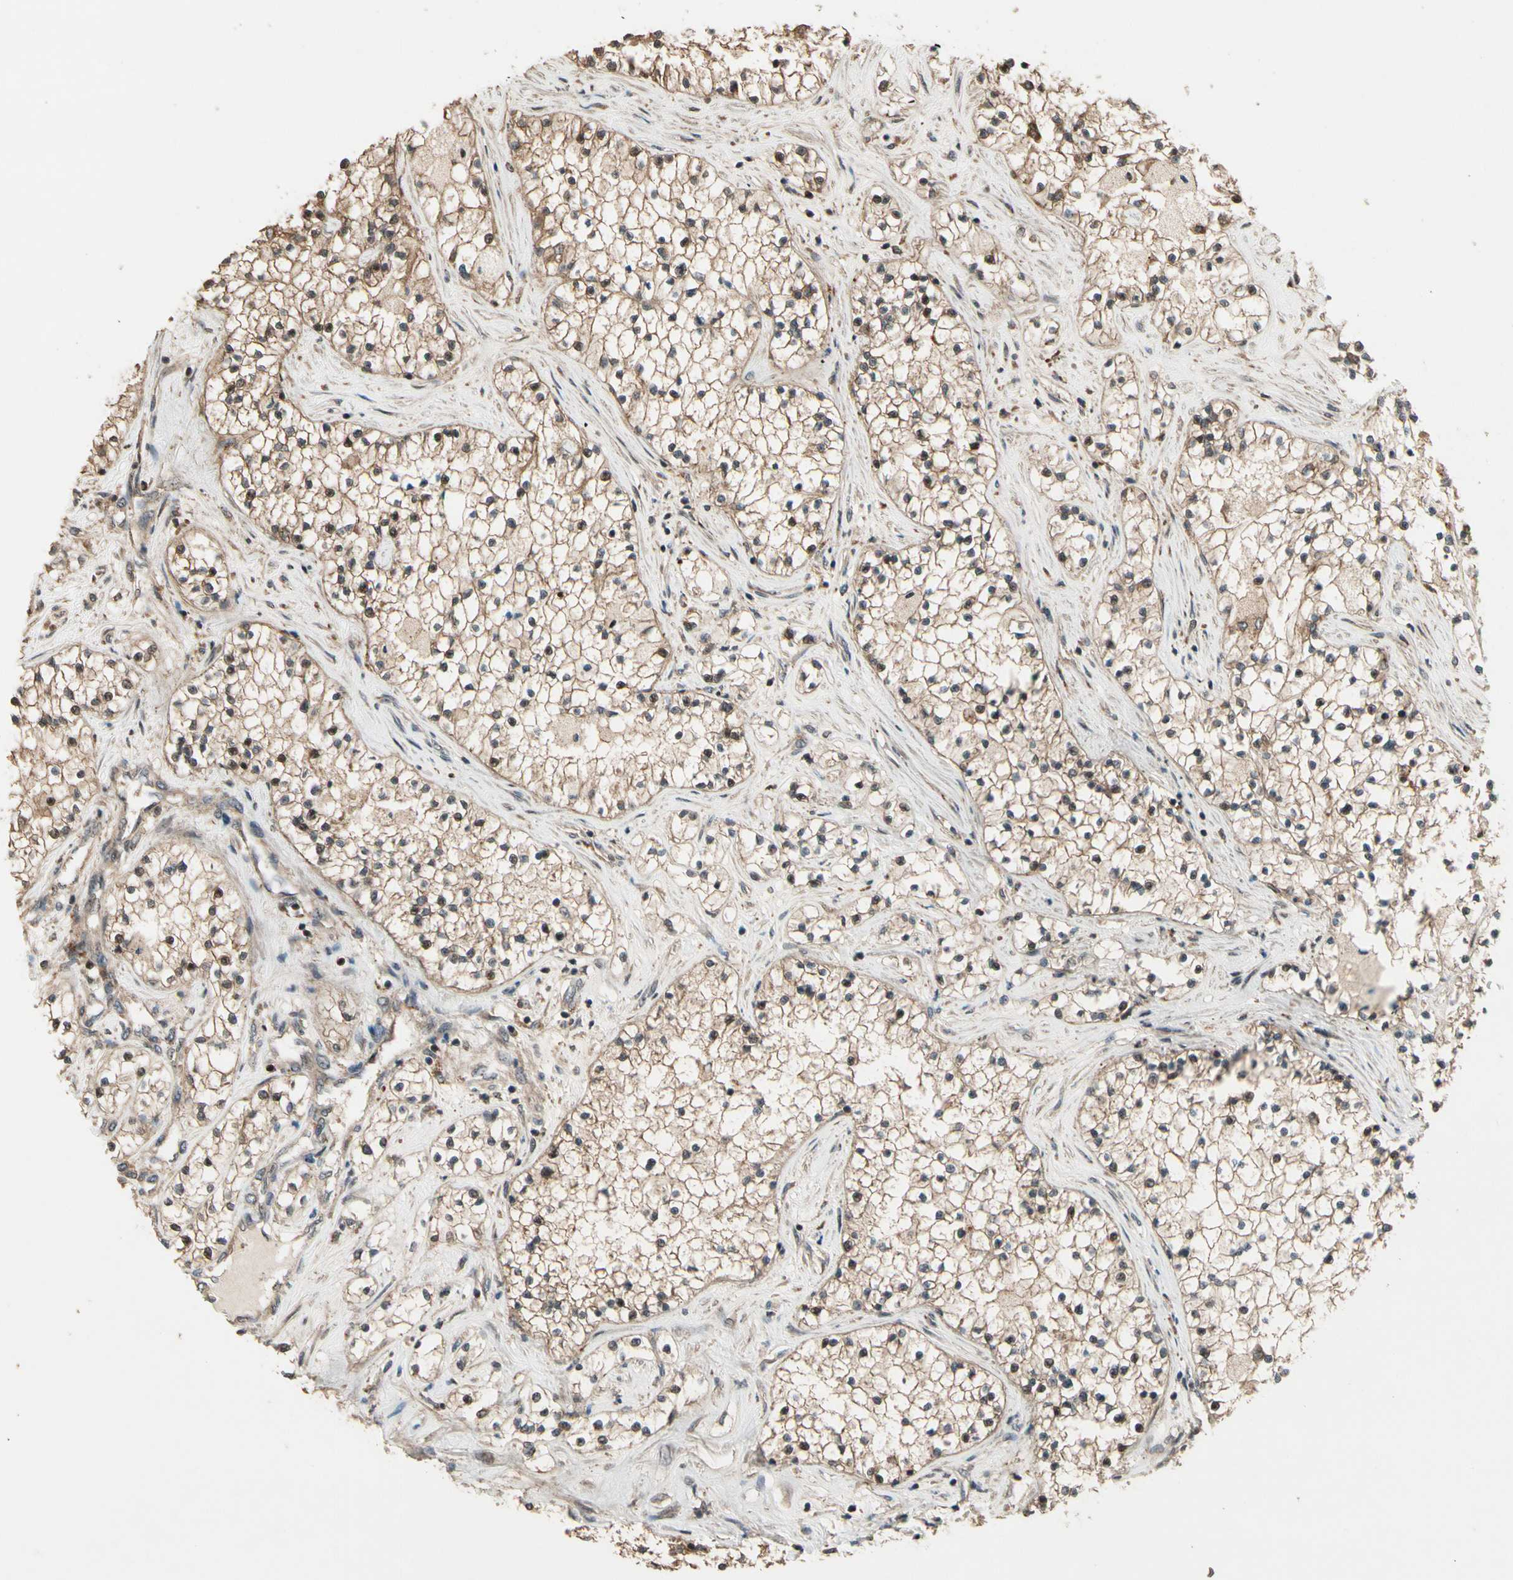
{"staining": {"intensity": "moderate", "quantity": "25%-75%", "location": "cytoplasmic/membranous,nuclear"}, "tissue": "renal cancer", "cell_type": "Tumor cells", "image_type": "cancer", "snomed": [{"axis": "morphology", "description": "Adenocarcinoma, NOS"}, {"axis": "topography", "description": "Kidney"}], "caption": "A brown stain shows moderate cytoplasmic/membranous and nuclear positivity of a protein in renal adenocarcinoma tumor cells. The protein is stained brown, and the nuclei are stained in blue (DAB IHC with brightfield microscopy, high magnification).", "gene": "CSF1R", "patient": {"sex": "male", "age": 68}}